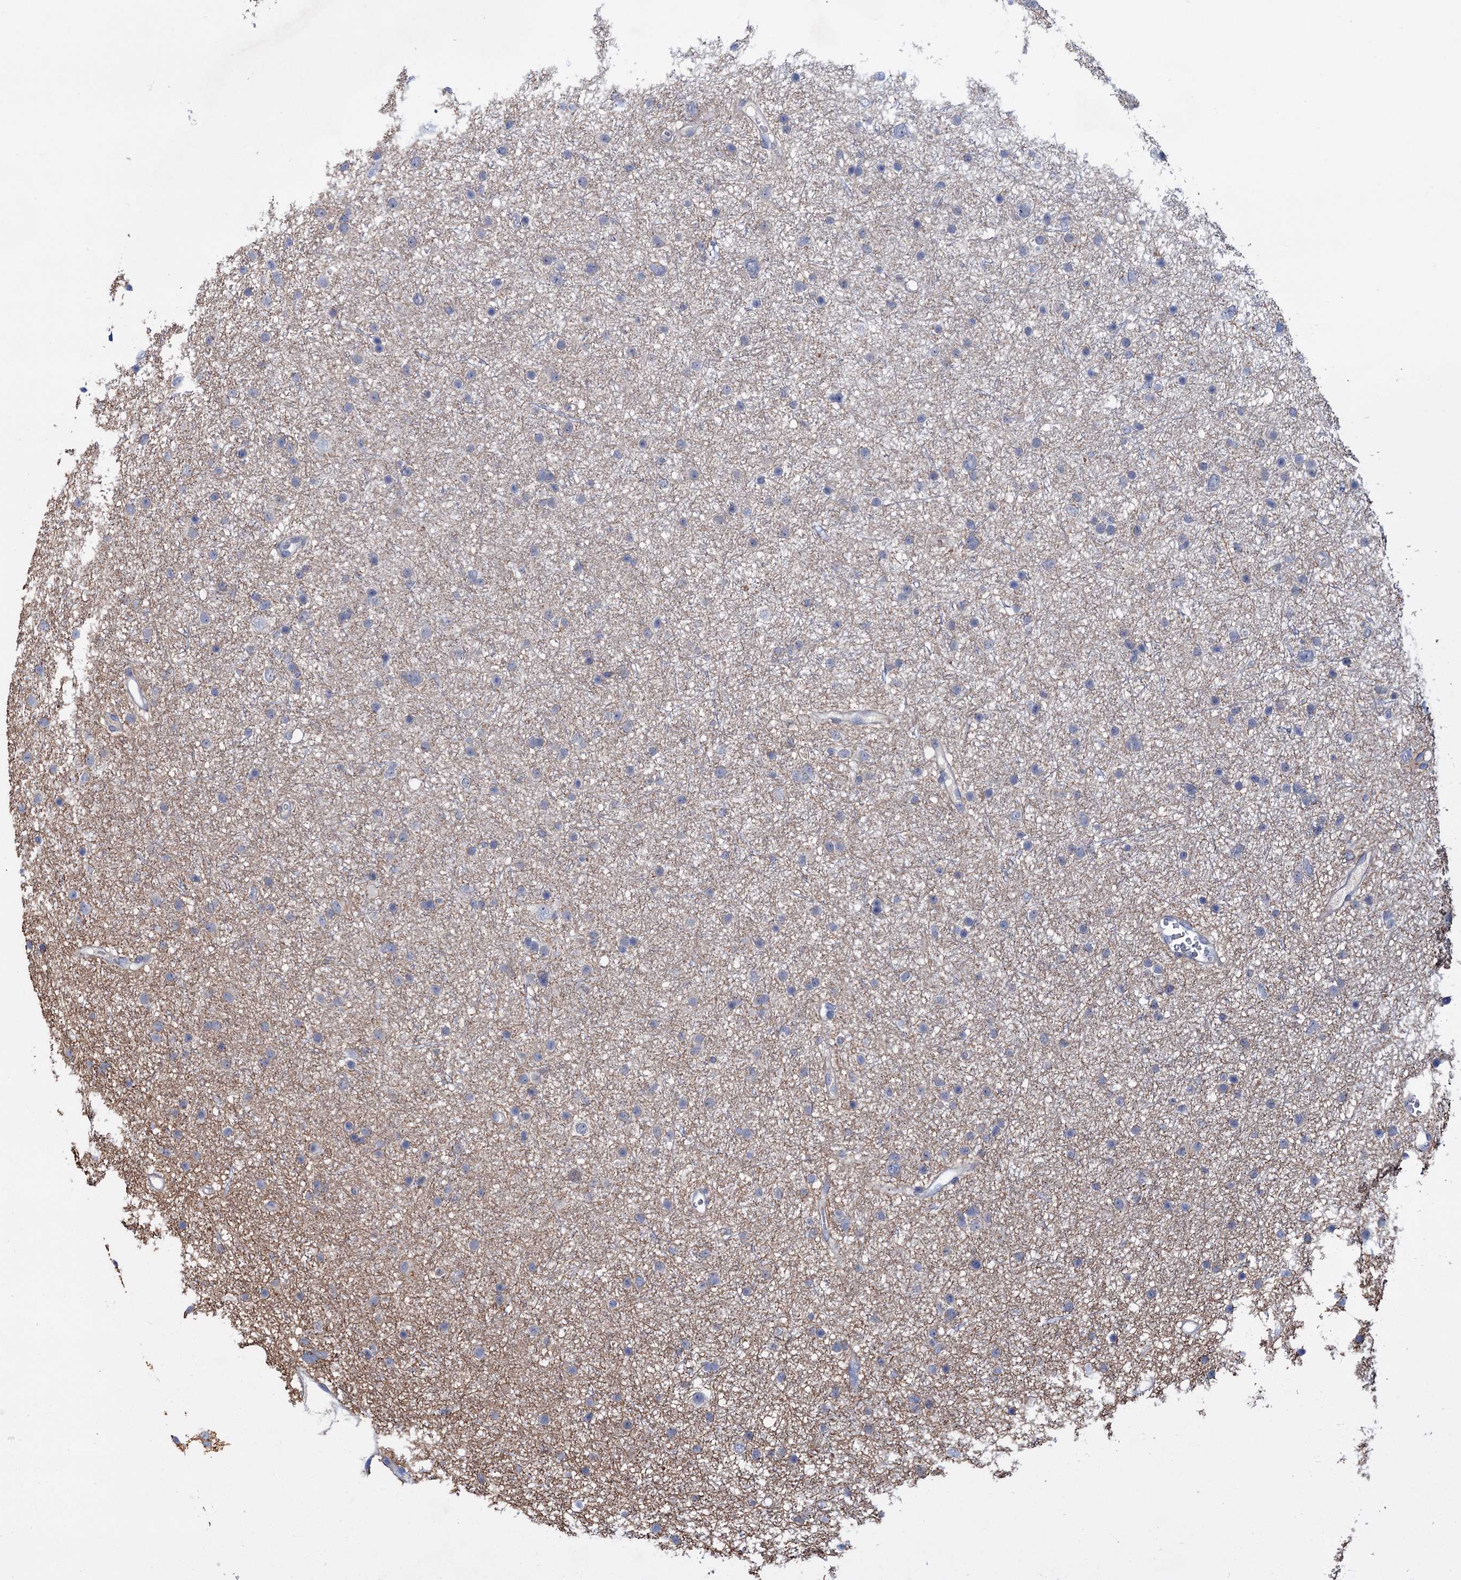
{"staining": {"intensity": "negative", "quantity": "none", "location": "none"}, "tissue": "glioma", "cell_type": "Tumor cells", "image_type": "cancer", "snomed": [{"axis": "morphology", "description": "Glioma, malignant, Low grade"}, {"axis": "topography", "description": "Cerebral cortex"}], "caption": "Immunohistochemistry photomicrograph of human glioma stained for a protein (brown), which exhibits no positivity in tumor cells. (DAB immunohistochemistry (IHC), high magnification).", "gene": "FAM111B", "patient": {"sex": "female", "age": 39}}